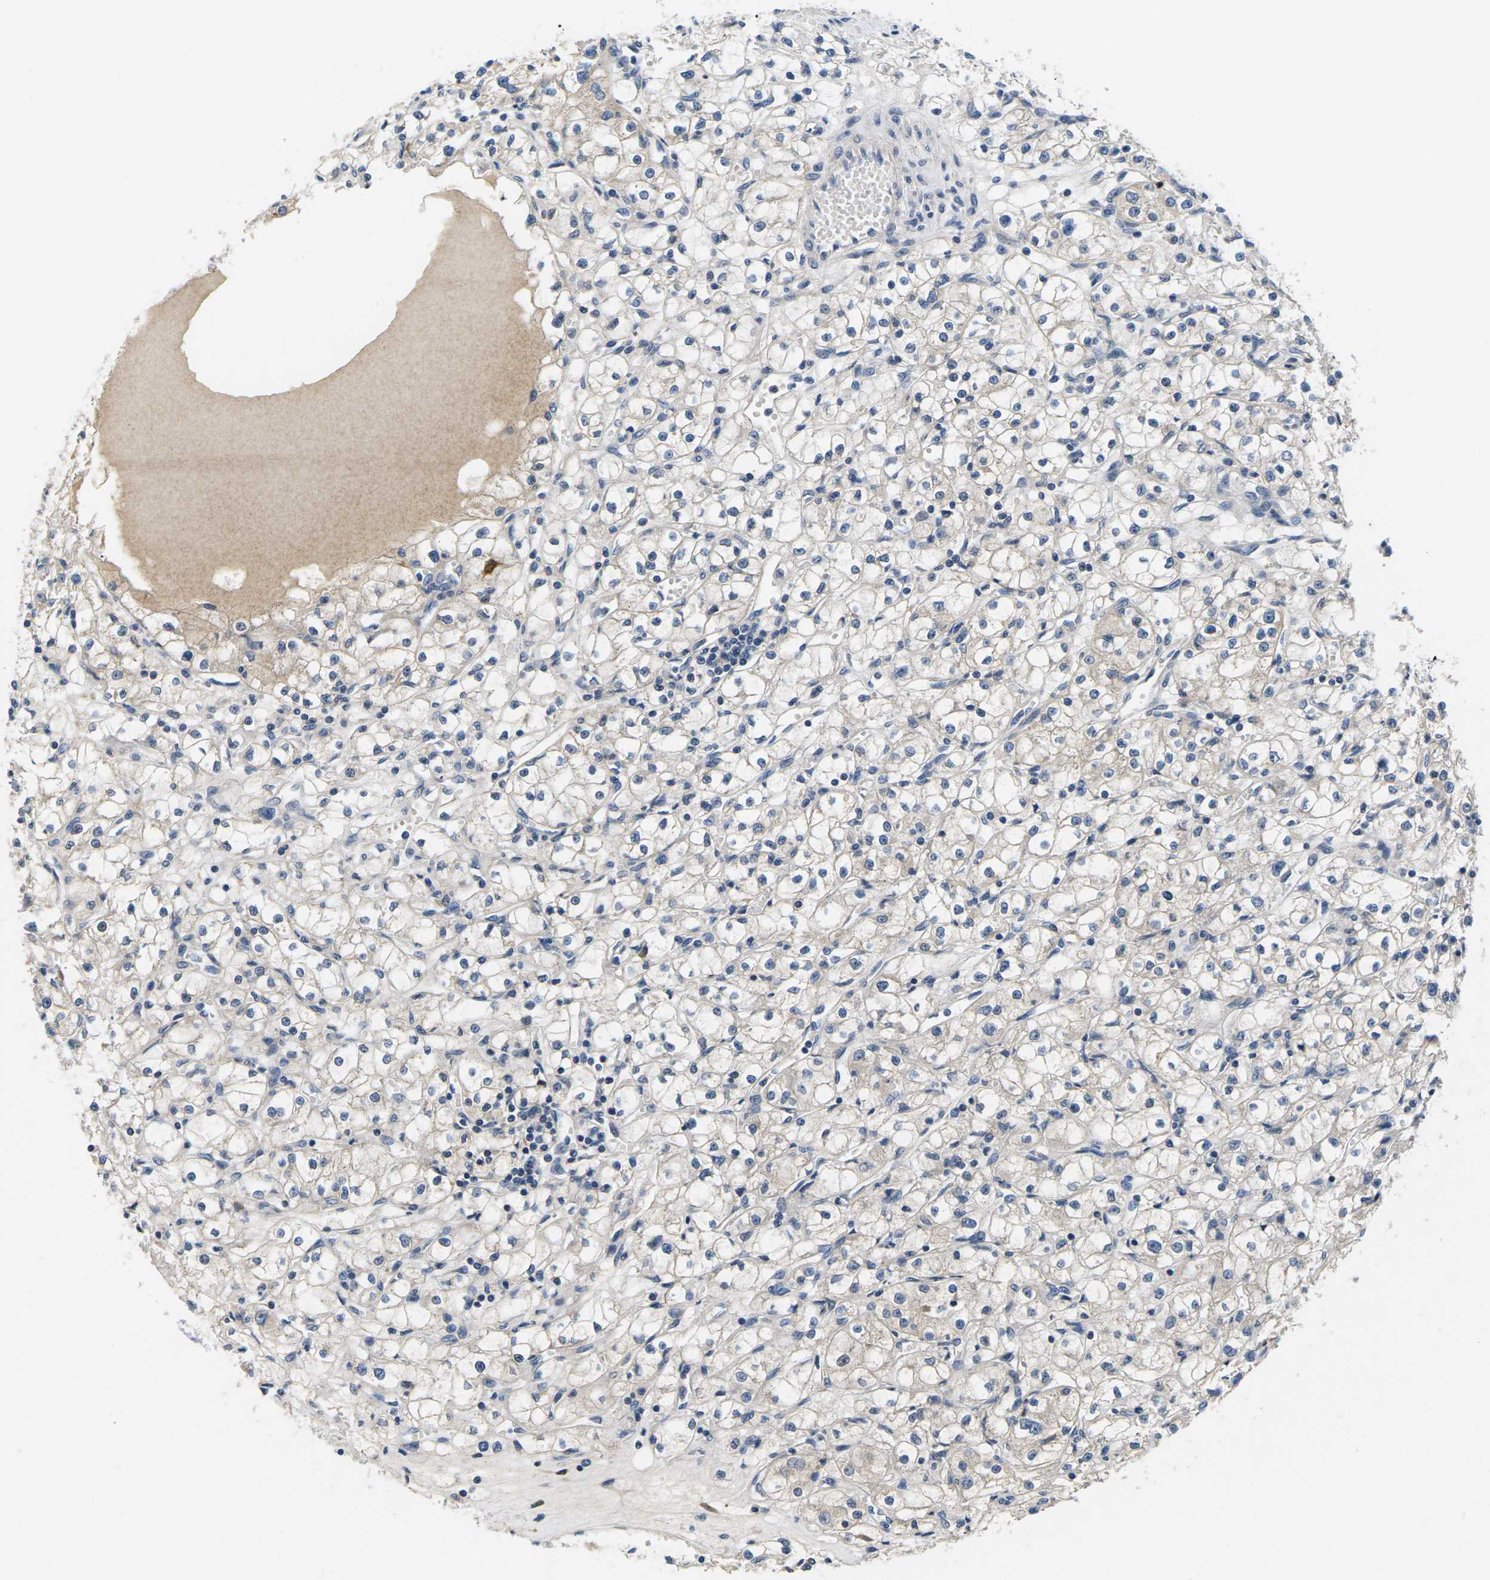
{"staining": {"intensity": "negative", "quantity": "none", "location": "none"}, "tissue": "renal cancer", "cell_type": "Tumor cells", "image_type": "cancer", "snomed": [{"axis": "morphology", "description": "Adenocarcinoma, NOS"}, {"axis": "topography", "description": "Kidney"}], "caption": "The histopathology image shows no significant staining in tumor cells of renal cancer (adenocarcinoma).", "gene": "ERGIC3", "patient": {"sex": "male", "age": 56}}